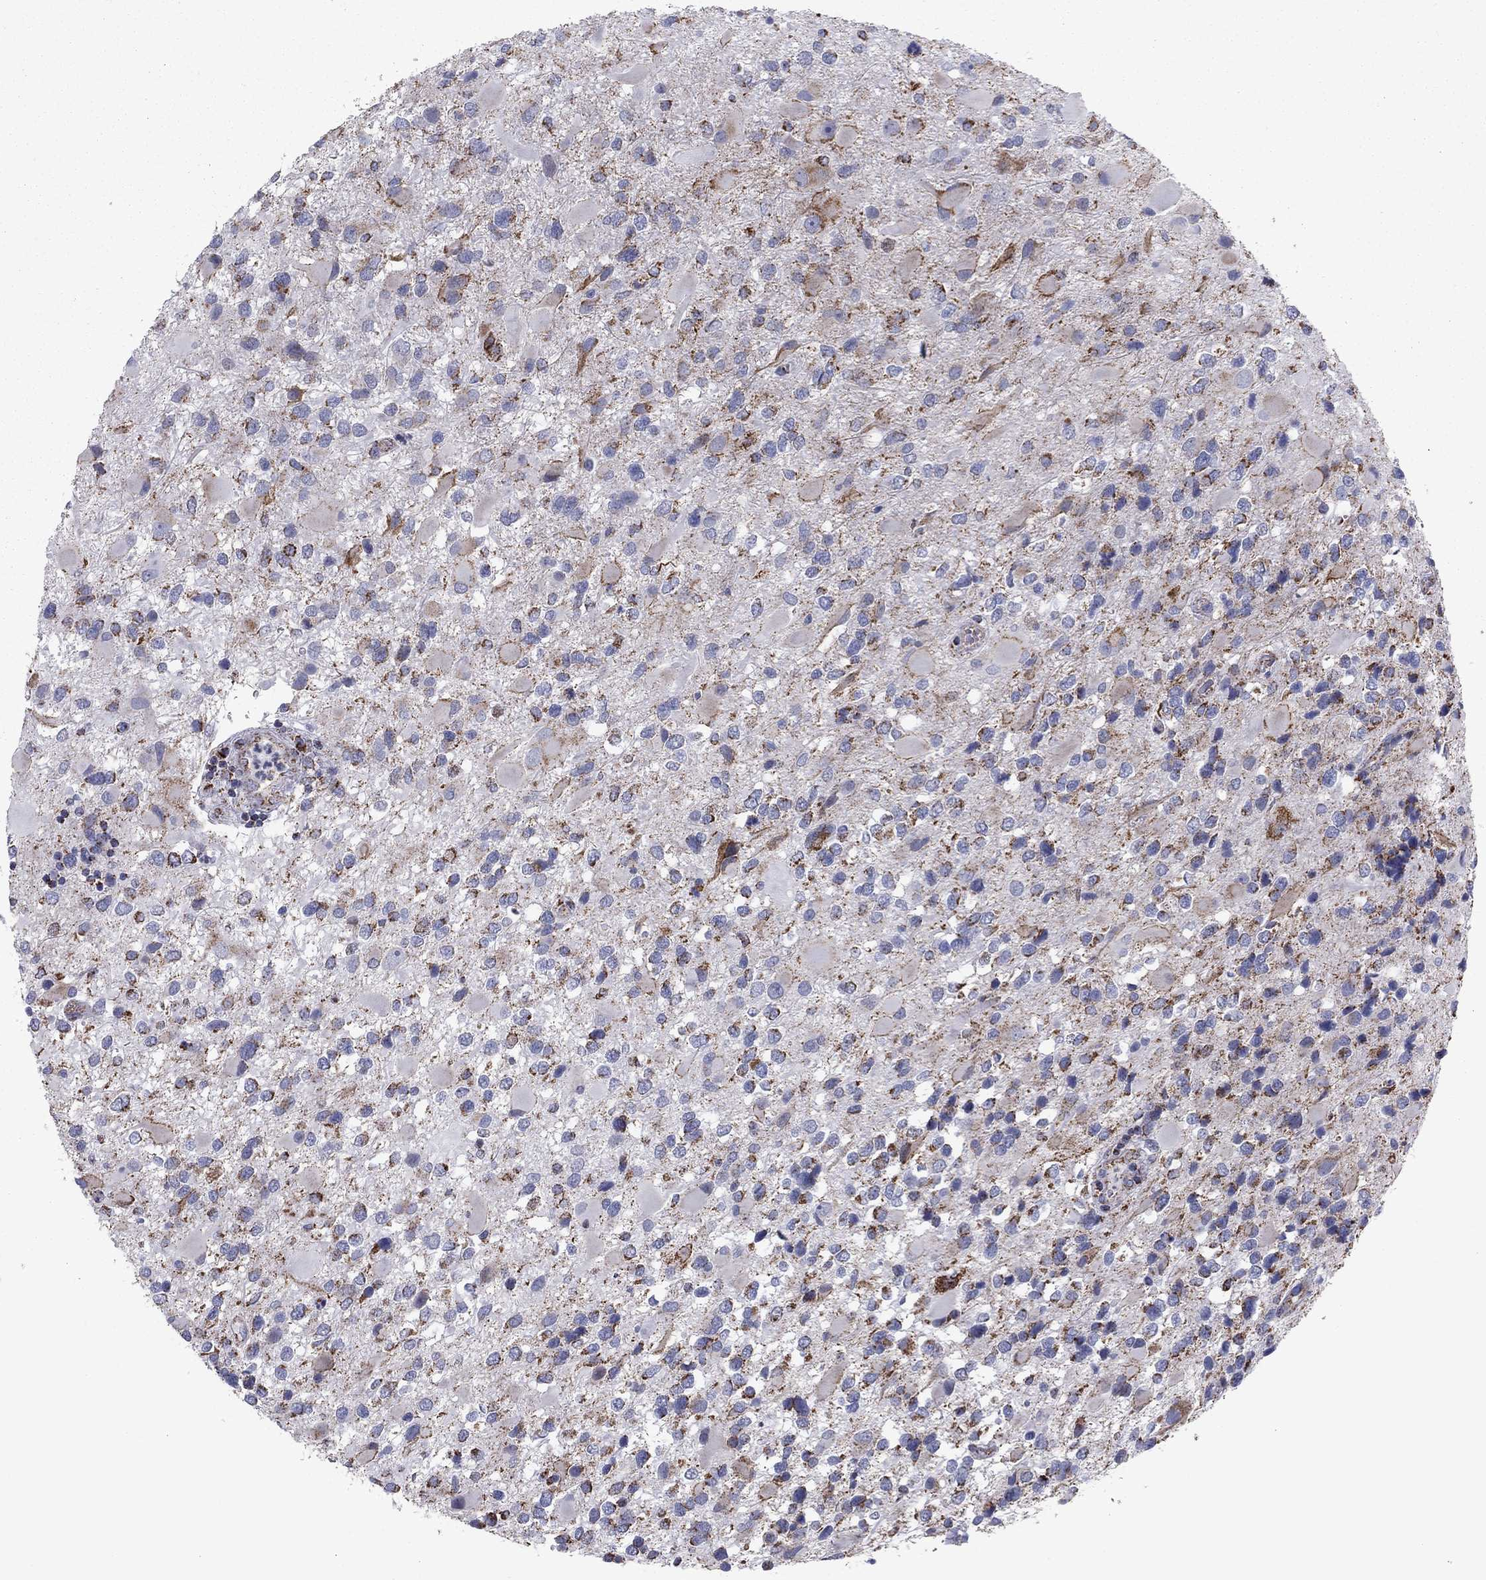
{"staining": {"intensity": "moderate", "quantity": "25%-75%", "location": "cytoplasmic/membranous"}, "tissue": "glioma", "cell_type": "Tumor cells", "image_type": "cancer", "snomed": [{"axis": "morphology", "description": "Glioma, malignant, Low grade"}, {"axis": "topography", "description": "Brain"}], "caption": "Glioma stained for a protein (brown) exhibits moderate cytoplasmic/membranous positive expression in about 25%-75% of tumor cells.", "gene": "NDUFV1", "patient": {"sex": "female", "age": 32}}